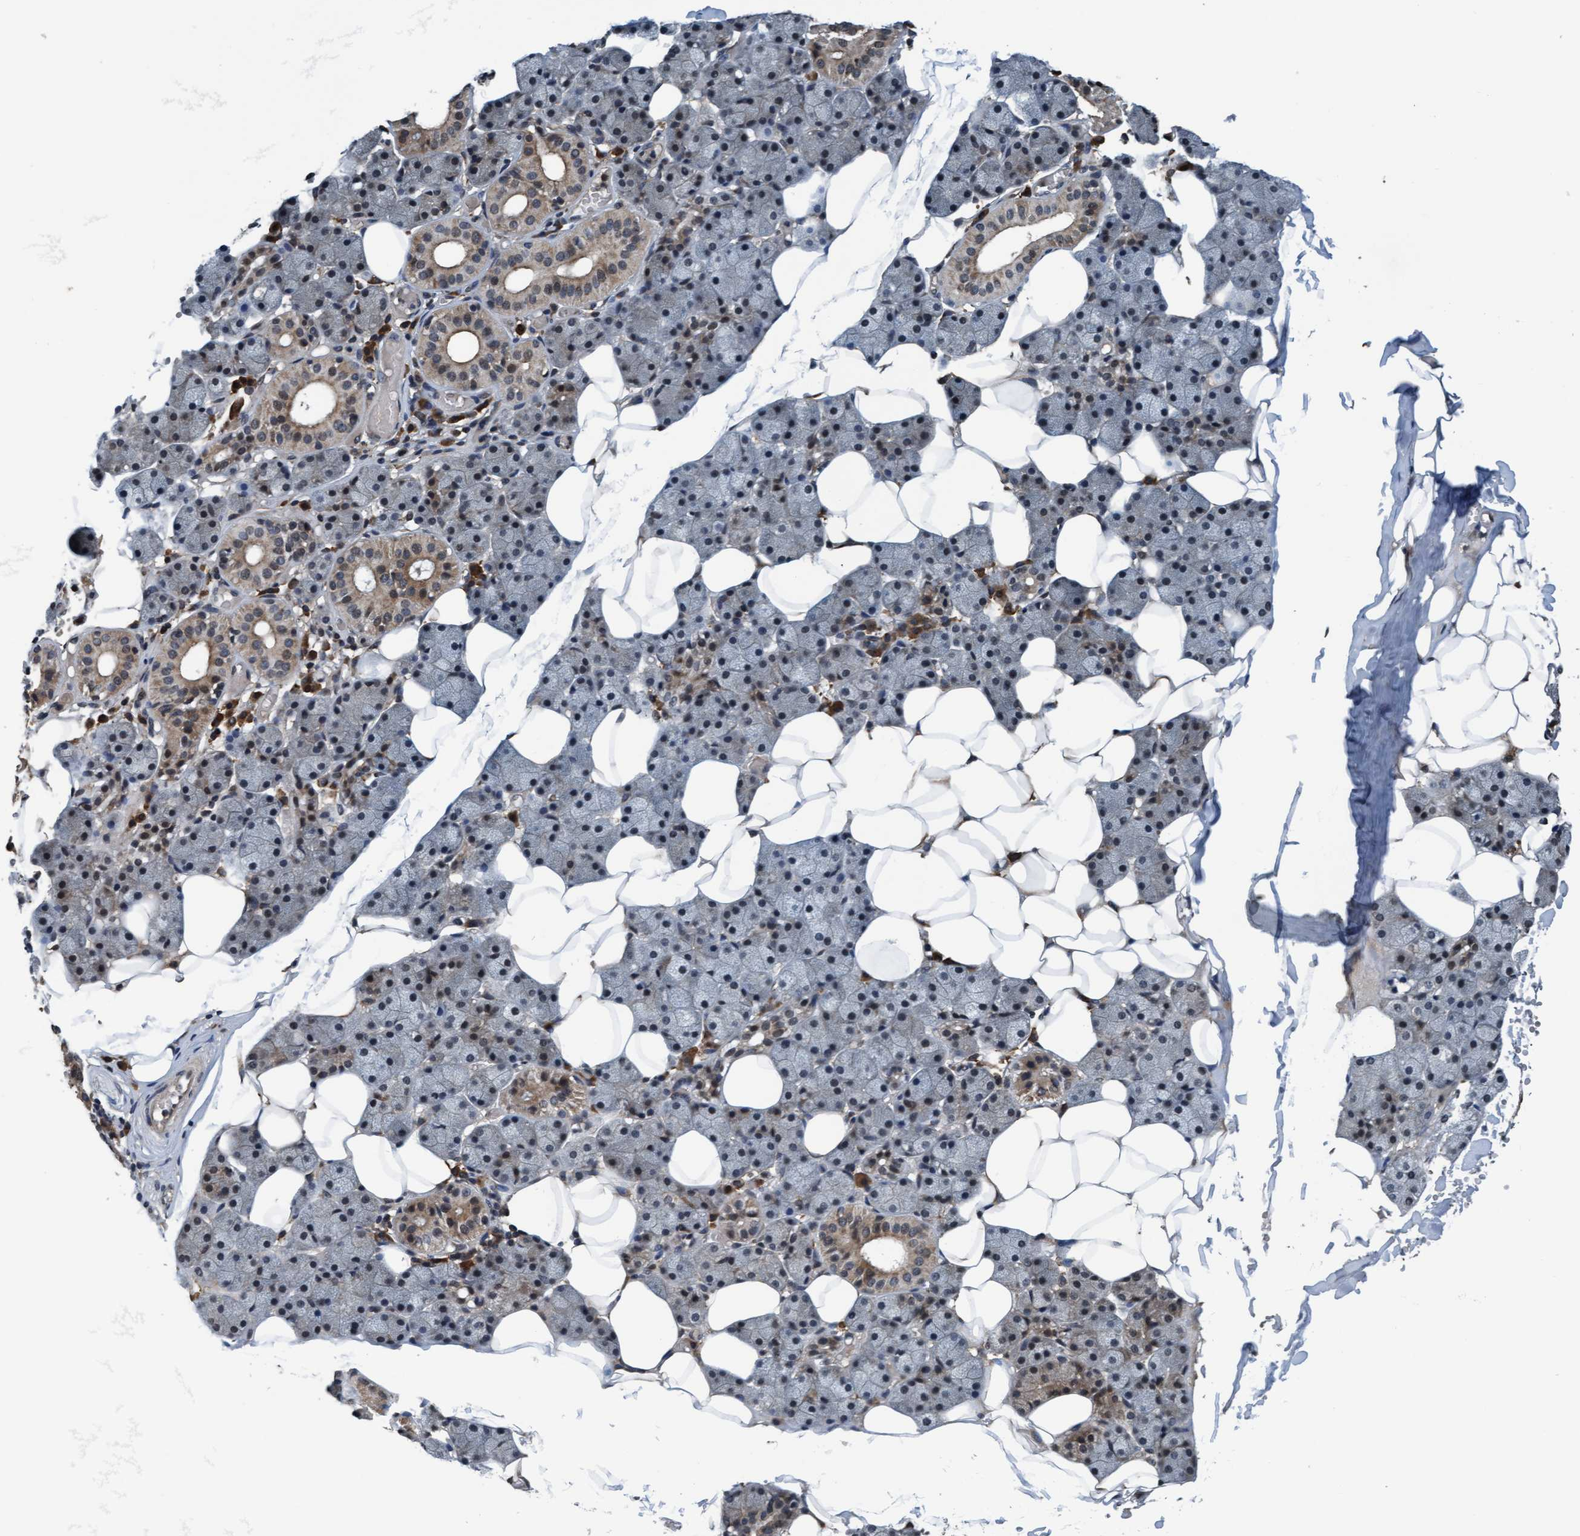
{"staining": {"intensity": "moderate", "quantity": "25%-75%", "location": "cytoplasmic/membranous"}, "tissue": "salivary gland", "cell_type": "Glandular cells", "image_type": "normal", "snomed": [{"axis": "morphology", "description": "Normal tissue, NOS"}, {"axis": "topography", "description": "Salivary gland"}], "caption": "A histopathology image of salivary gland stained for a protein shows moderate cytoplasmic/membranous brown staining in glandular cells.", "gene": "WASF1", "patient": {"sex": "female", "age": 33}}